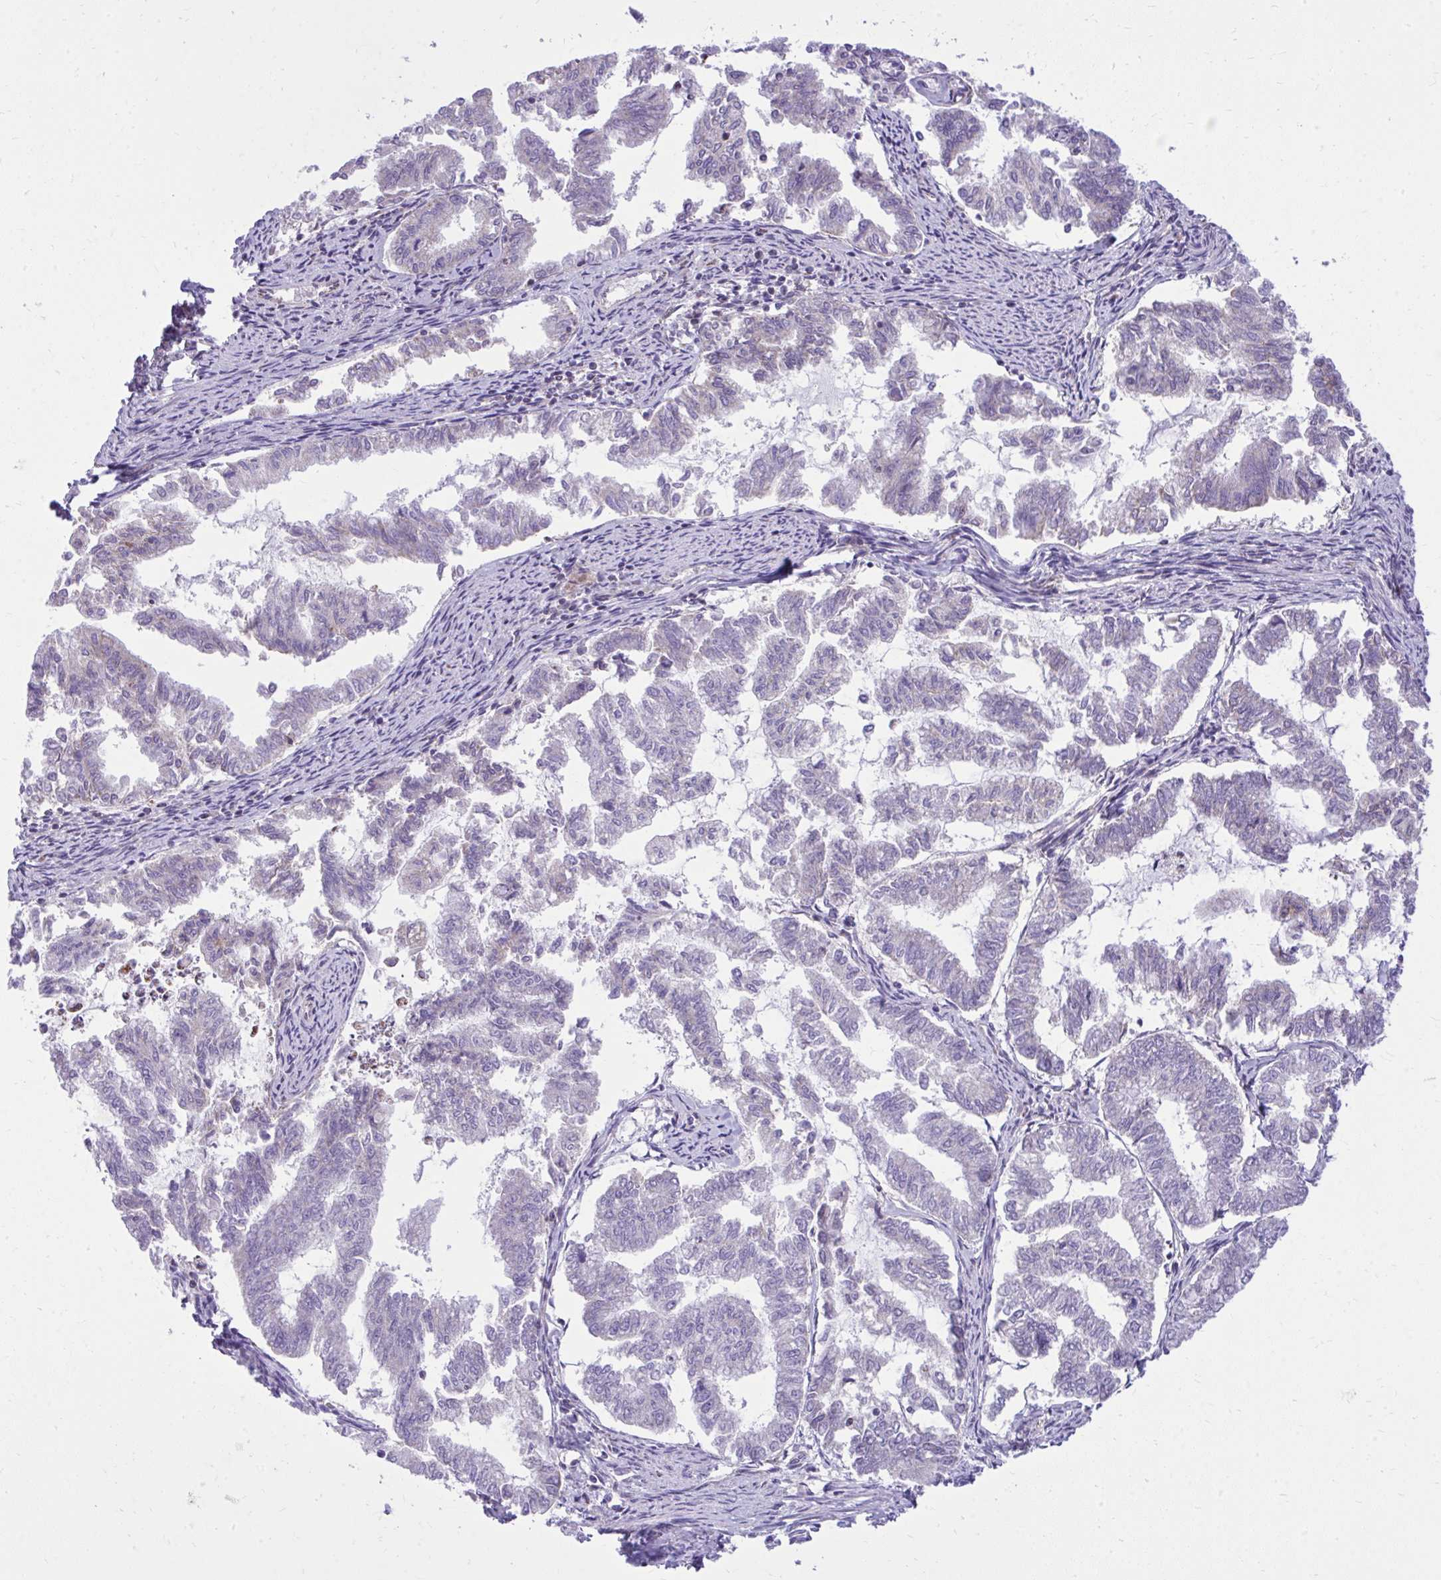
{"staining": {"intensity": "negative", "quantity": "none", "location": "none"}, "tissue": "endometrial cancer", "cell_type": "Tumor cells", "image_type": "cancer", "snomed": [{"axis": "morphology", "description": "Adenocarcinoma, NOS"}, {"axis": "topography", "description": "Endometrium"}], "caption": "Protein analysis of adenocarcinoma (endometrial) exhibits no significant staining in tumor cells.", "gene": "GPRIN3", "patient": {"sex": "female", "age": 79}}